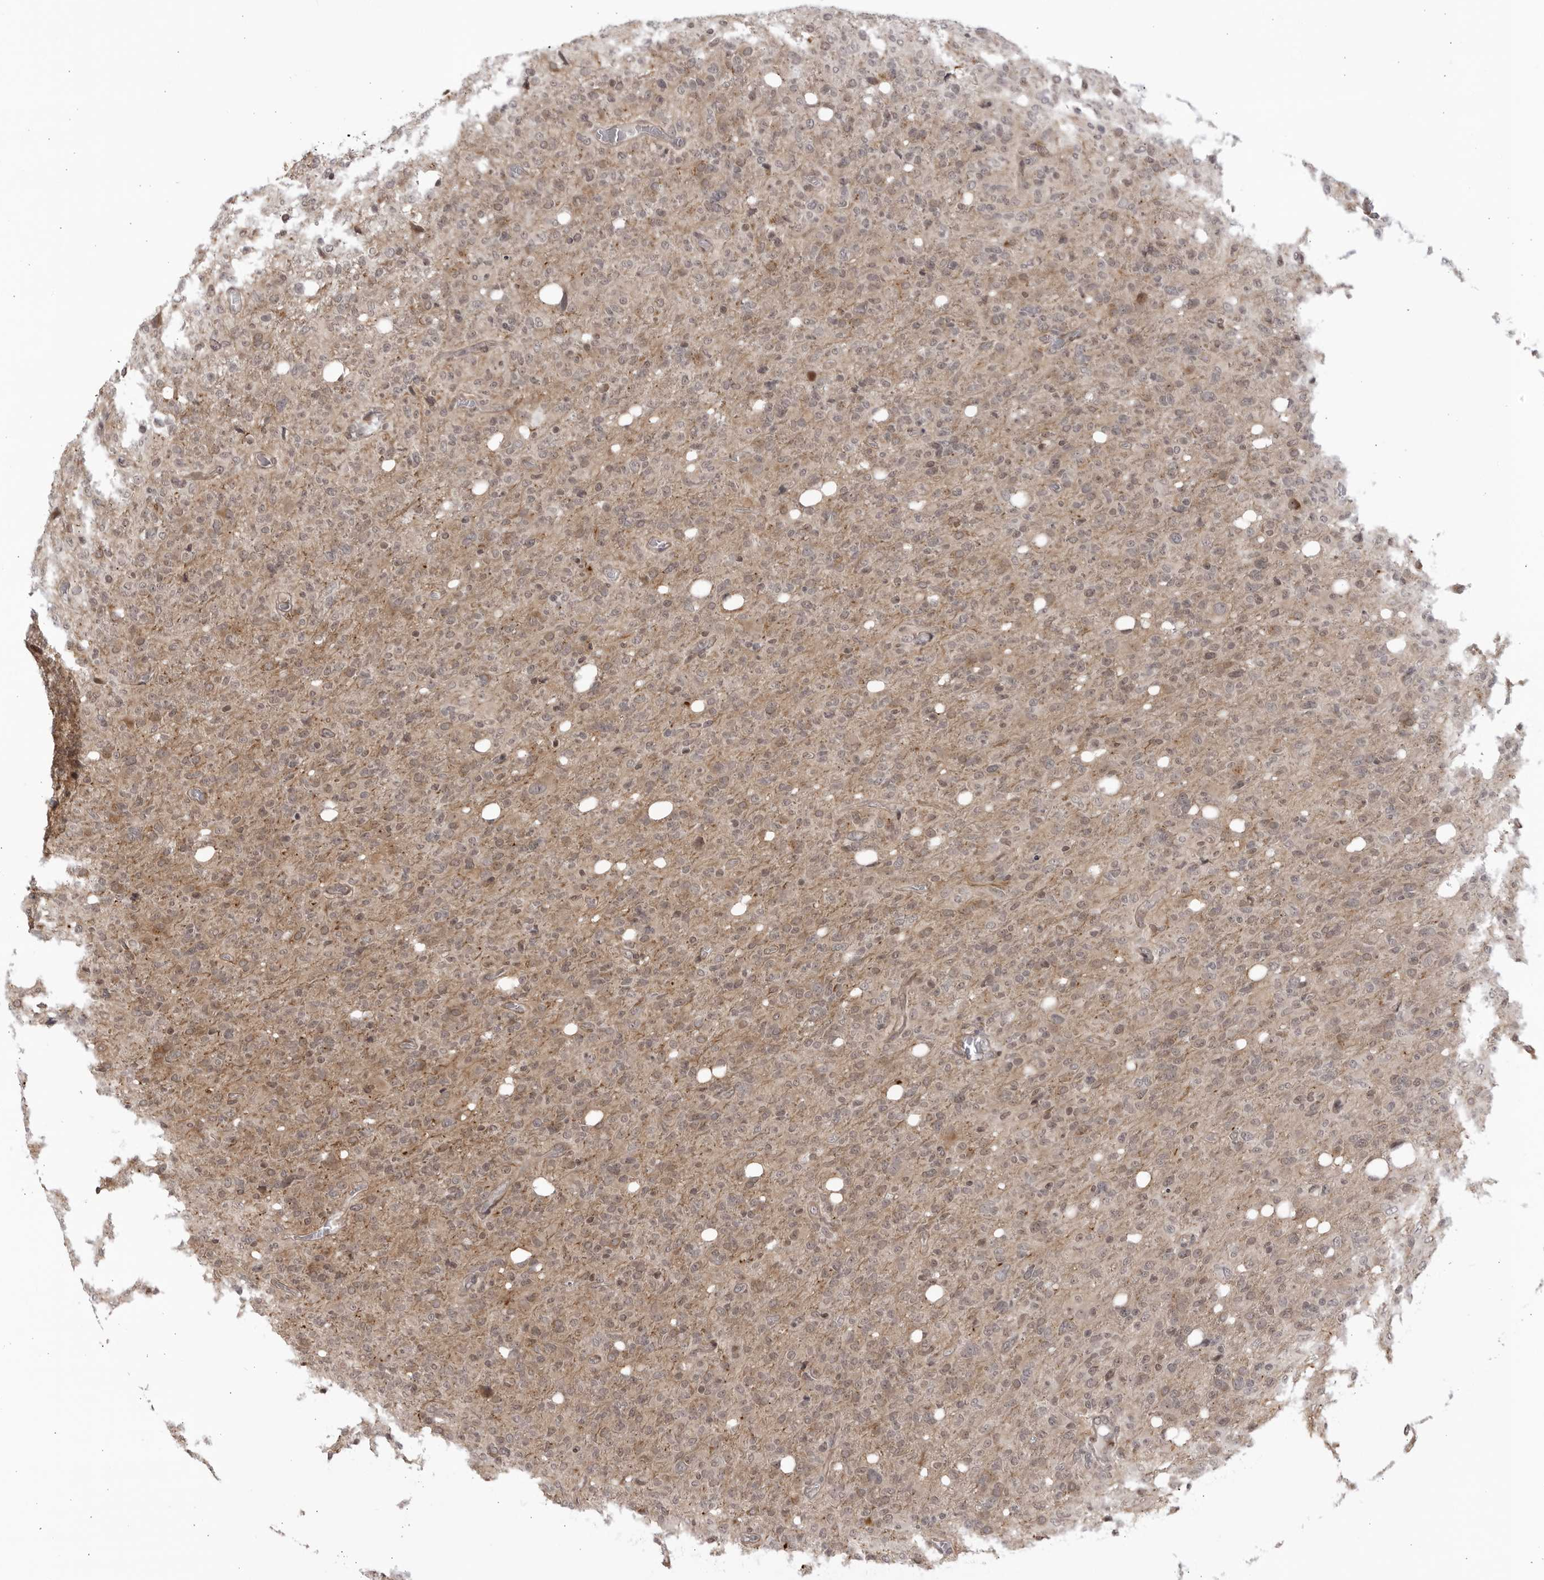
{"staining": {"intensity": "weak", "quantity": "25%-75%", "location": "nuclear"}, "tissue": "glioma", "cell_type": "Tumor cells", "image_type": "cancer", "snomed": [{"axis": "morphology", "description": "Glioma, malignant, High grade"}, {"axis": "topography", "description": "Brain"}], "caption": "IHC histopathology image of glioma stained for a protein (brown), which reveals low levels of weak nuclear staining in about 25%-75% of tumor cells.", "gene": "CNBD1", "patient": {"sex": "female", "age": 57}}